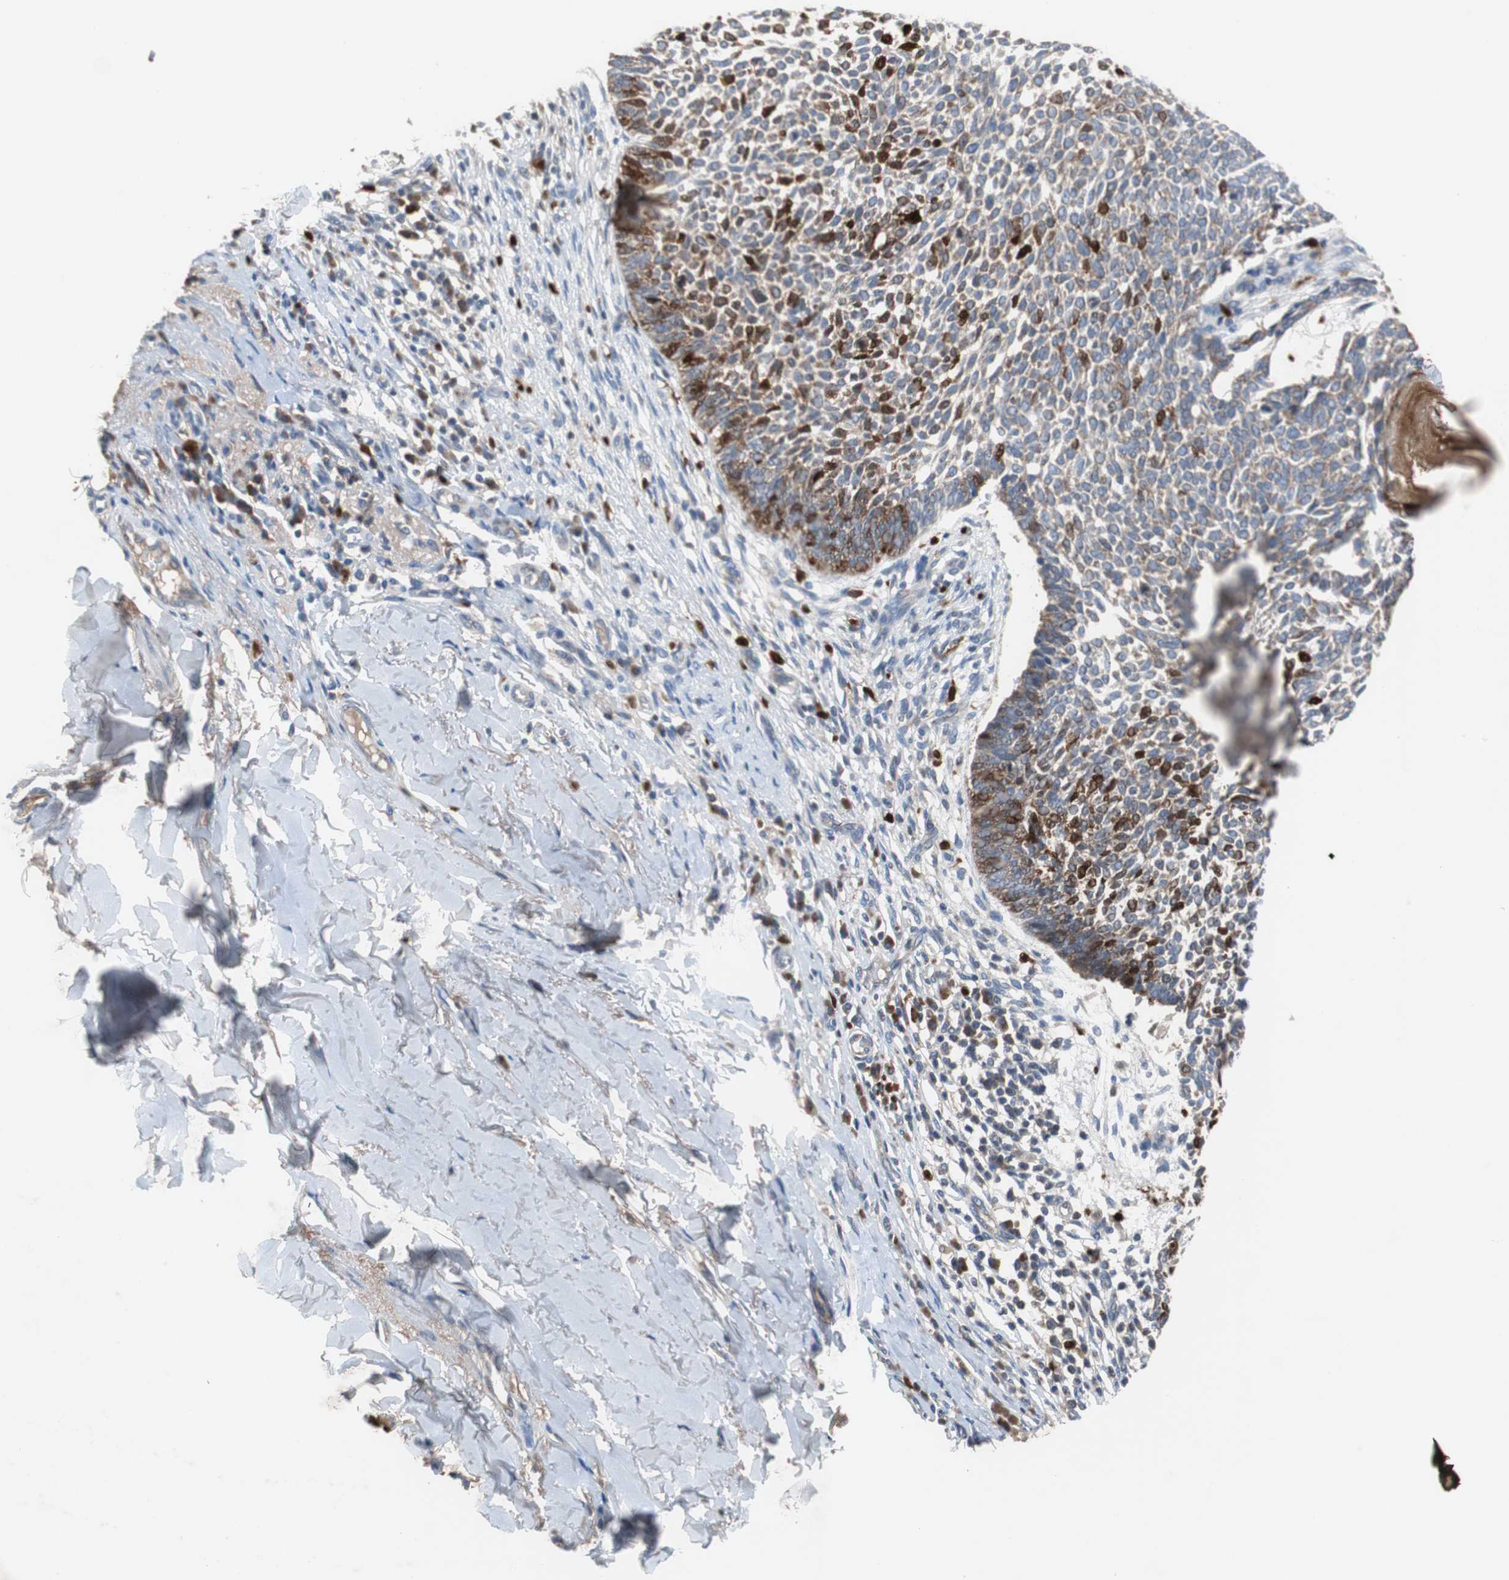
{"staining": {"intensity": "strong", "quantity": "25%-75%", "location": "cytoplasmic/membranous,nuclear"}, "tissue": "skin cancer", "cell_type": "Tumor cells", "image_type": "cancer", "snomed": [{"axis": "morphology", "description": "Normal tissue, NOS"}, {"axis": "morphology", "description": "Basal cell carcinoma"}, {"axis": "topography", "description": "Skin"}], "caption": "Protein staining by IHC exhibits strong cytoplasmic/membranous and nuclear expression in approximately 25%-75% of tumor cells in skin cancer. (DAB IHC, brown staining for protein, blue staining for nuclei).", "gene": "CALB2", "patient": {"sex": "male", "age": 87}}